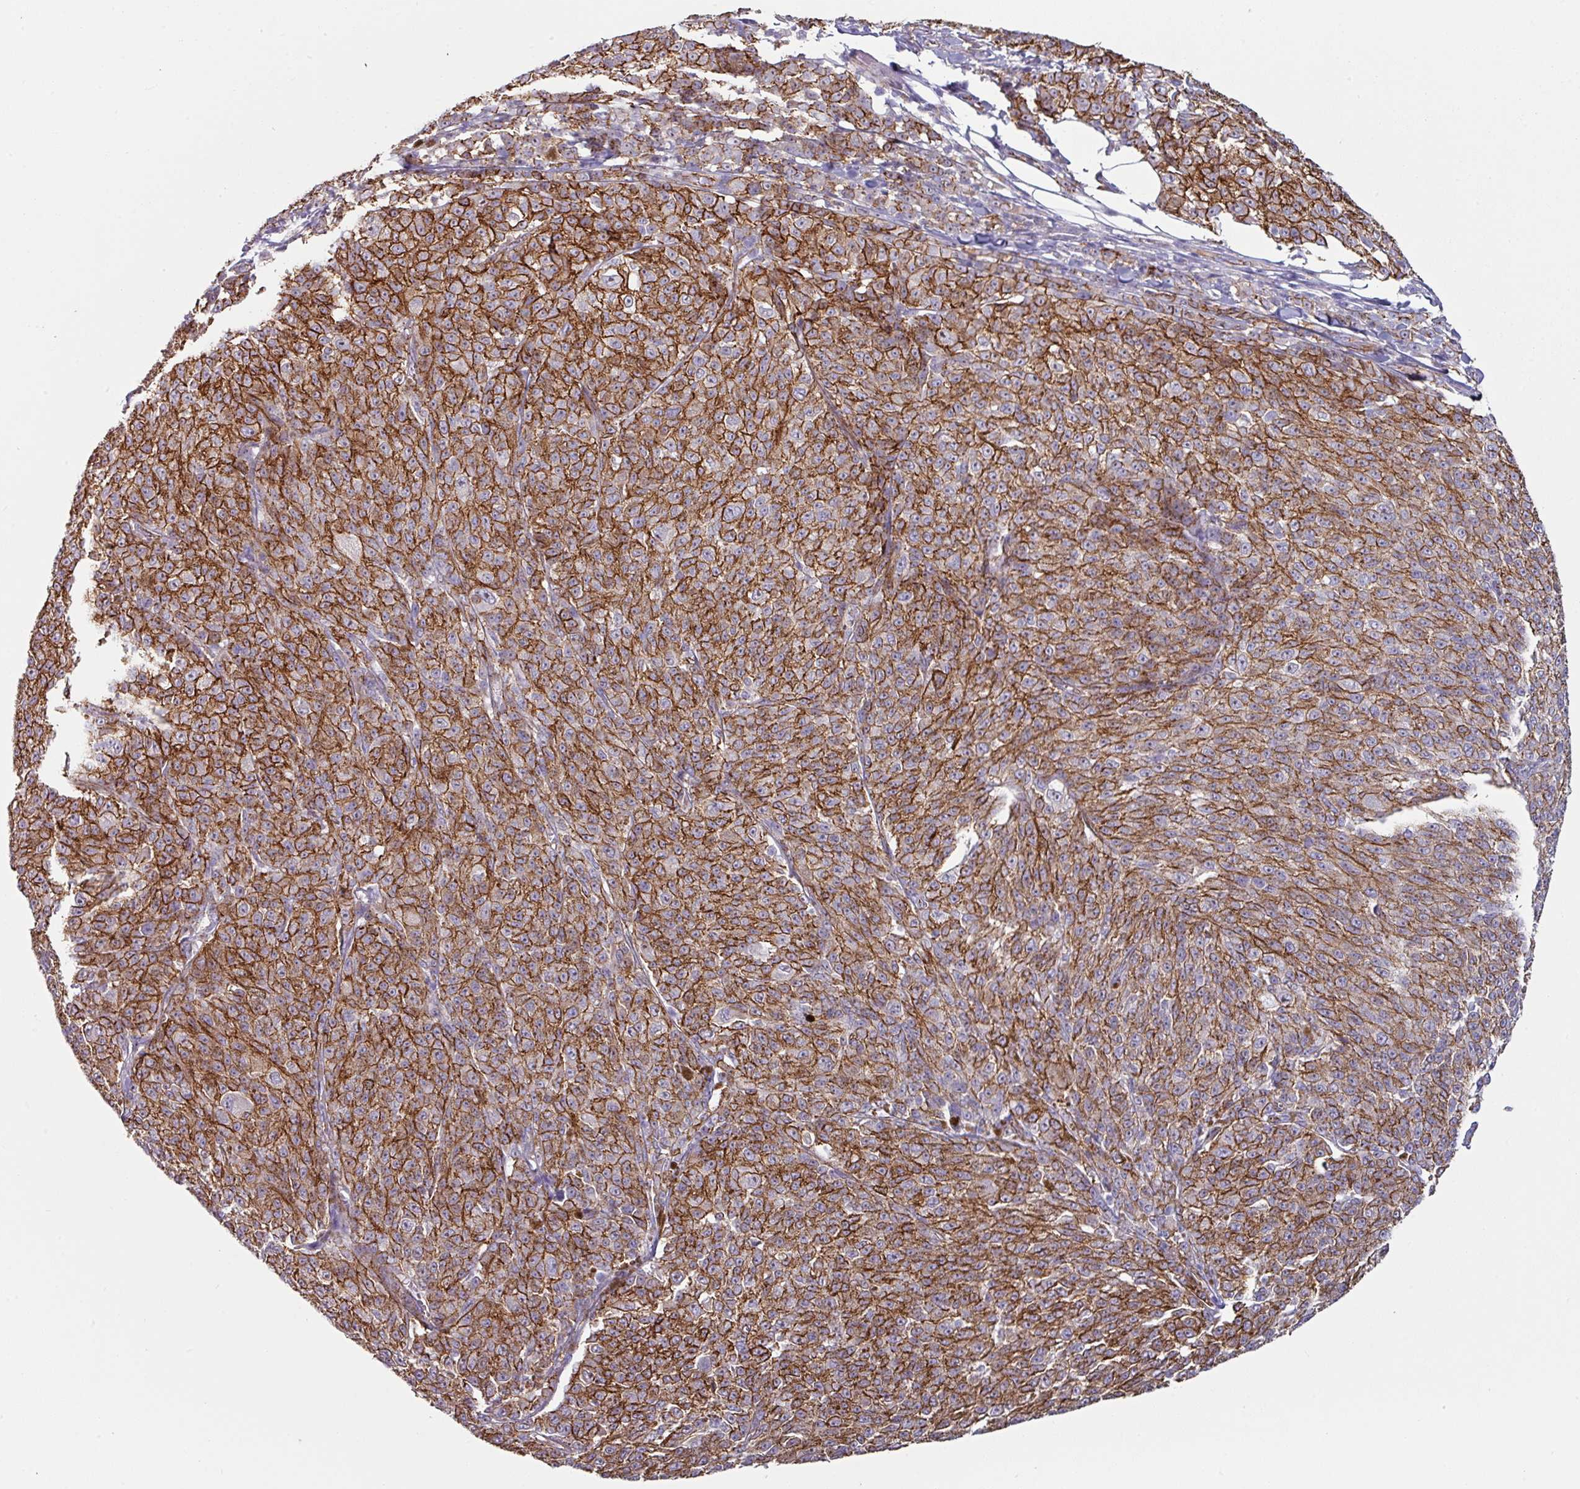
{"staining": {"intensity": "moderate", "quantity": ">75%", "location": "cytoplasmic/membranous"}, "tissue": "melanoma", "cell_type": "Tumor cells", "image_type": "cancer", "snomed": [{"axis": "morphology", "description": "Malignant melanoma, NOS"}, {"axis": "topography", "description": "Skin"}], "caption": "An immunohistochemistry histopathology image of tumor tissue is shown. Protein staining in brown highlights moderate cytoplasmic/membranous positivity in malignant melanoma within tumor cells.", "gene": "JUP", "patient": {"sex": "female", "age": 52}}